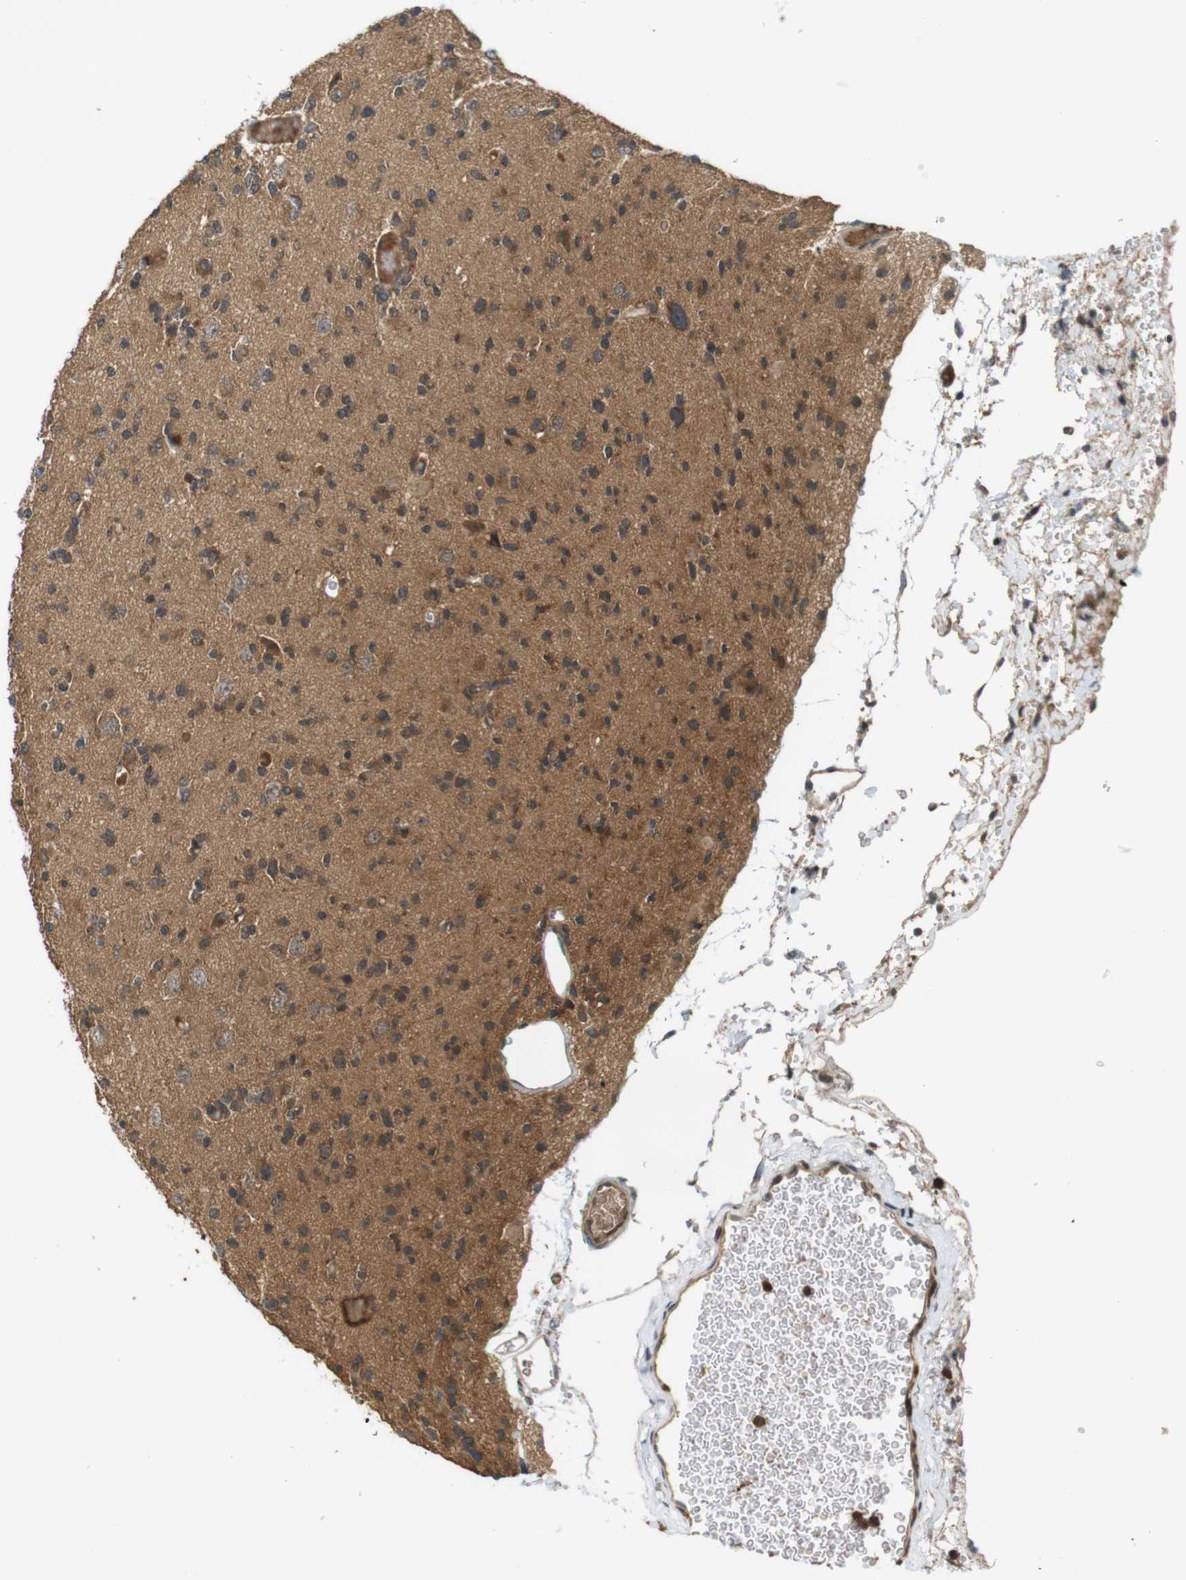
{"staining": {"intensity": "moderate", "quantity": ">75%", "location": "cytoplasmic/membranous"}, "tissue": "glioma", "cell_type": "Tumor cells", "image_type": "cancer", "snomed": [{"axis": "morphology", "description": "Glioma, malignant, Low grade"}, {"axis": "topography", "description": "Brain"}], "caption": "A brown stain highlights moderate cytoplasmic/membranous staining of a protein in low-grade glioma (malignant) tumor cells.", "gene": "NFKBIE", "patient": {"sex": "female", "age": 22}}